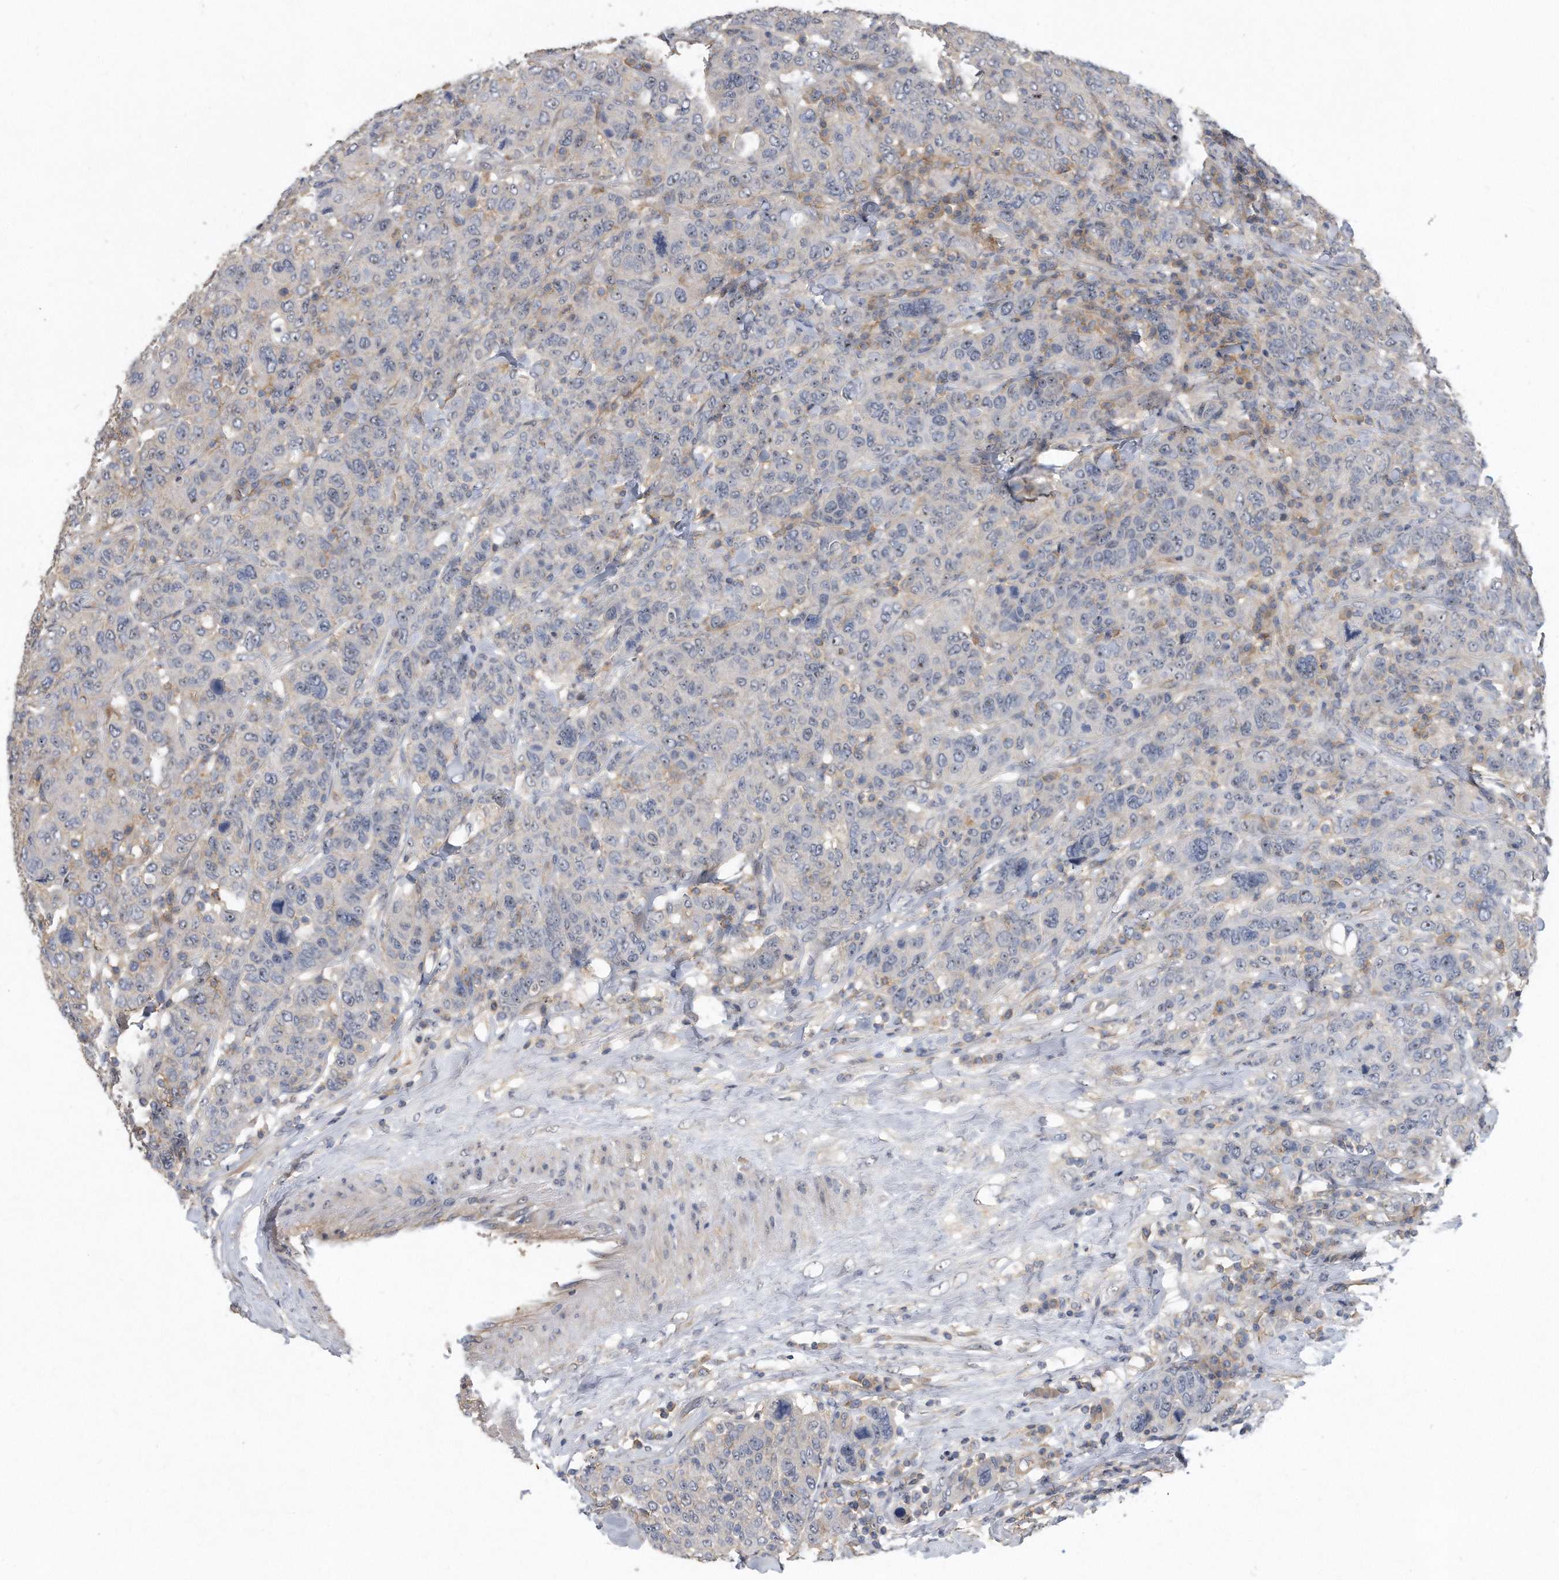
{"staining": {"intensity": "negative", "quantity": "none", "location": "none"}, "tissue": "breast cancer", "cell_type": "Tumor cells", "image_type": "cancer", "snomed": [{"axis": "morphology", "description": "Duct carcinoma"}, {"axis": "topography", "description": "Breast"}], "caption": "Human breast cancer stained for a protein using immunohistochemistry exhibits no expression in tumor cells.", "gene": "PGBD2", "patient": {"sex": "female", "age": 37}}